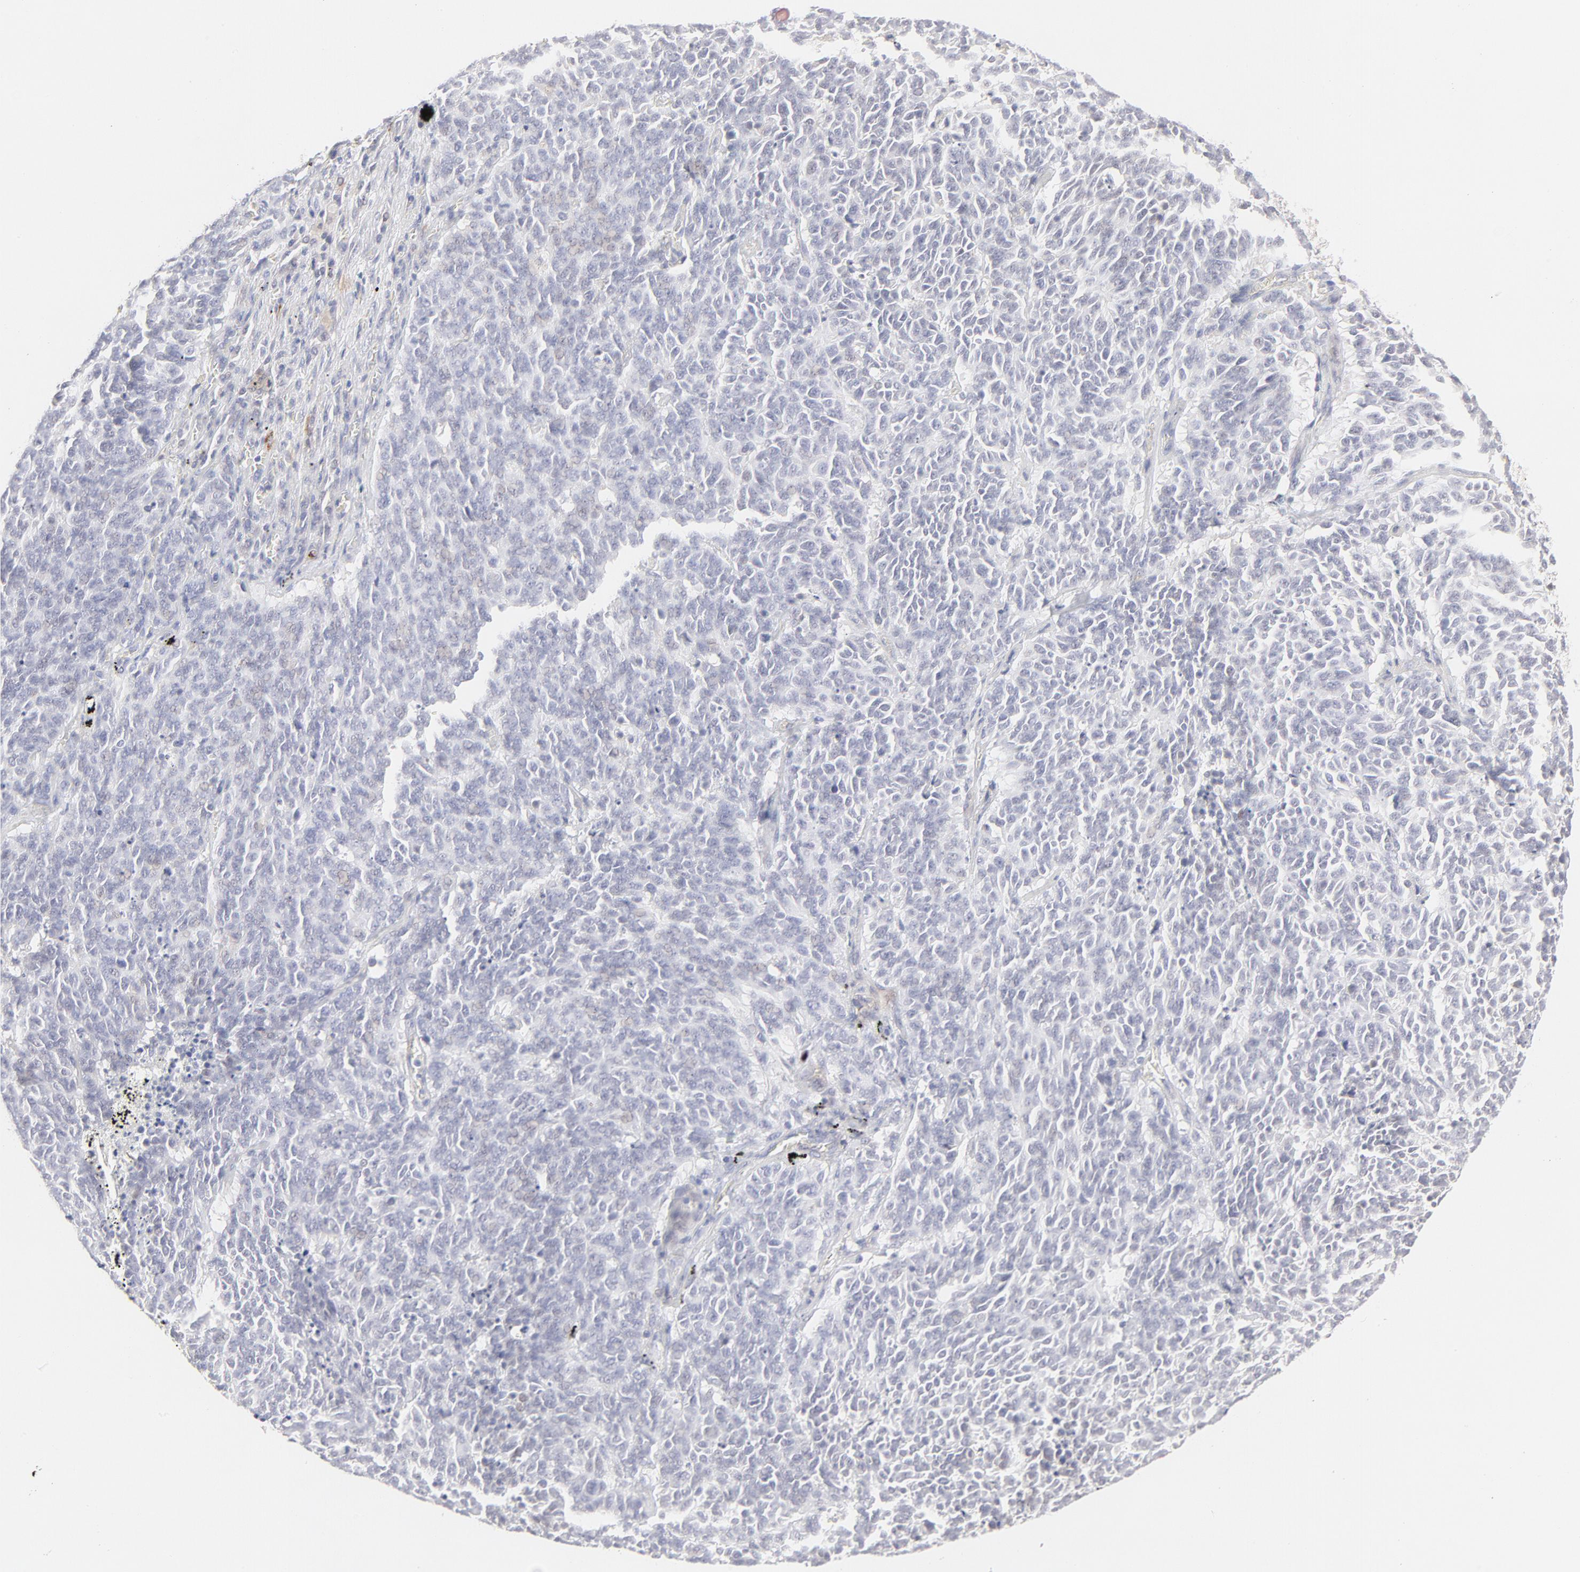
{"staining": {"intensity": "negative", "quantity": "none", "location": "none"}, "tissue": "lung cancer", "cell_type": "Tumor cells", "image_type": "cancer", "snomed": [{"axis": "morphology", "description": "Neoplasm, malignant, NOS"}, {"axis": "topography", "description": "Lung"}], "caption": "Tumor cells show no significant staining in malignant neoplasm (lung).", "gene": "ELF3", "patient": {"sex": "female", "age": 58}}